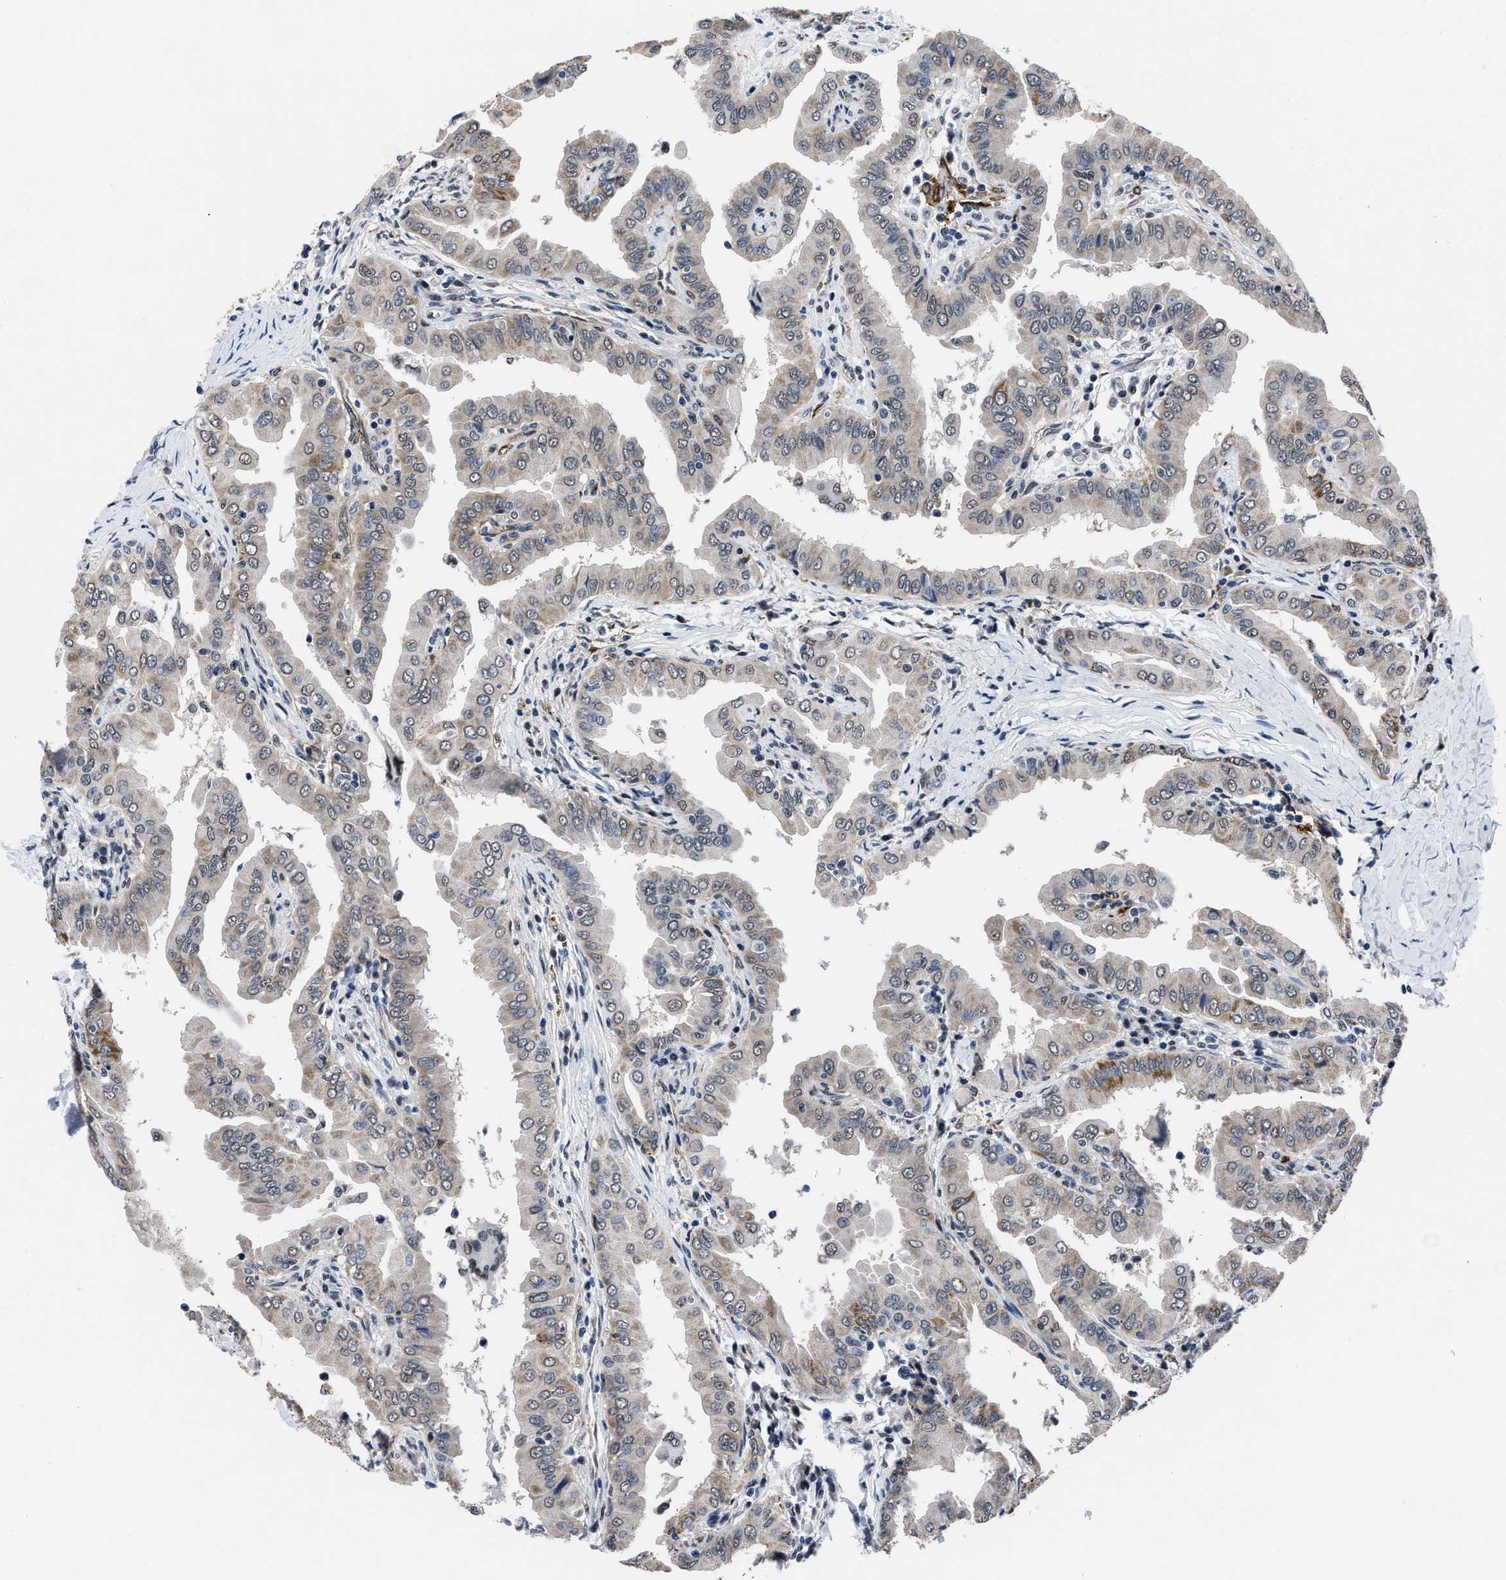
{"staining": {"intensity": "weak", "quantity": "<25%", "location": "cytoplasmic/membranous"}, "tissue": "thyroid cancer", "cell_type": "Tumor cells", "image_type": "cancer", "snomed": [{"axis": "morphology", "description": "Papillary adenocarcinoma, NOS"}, {"axis": "topography", "description": "Thyroid gland"}], "caption": "Protein analysis of thyroid cancer (papillary adenocarcinoma) exhibits no significant positivity in tumor cells. (DAB immunohistochemistry visualized using brightfield microscopy, high magnification).", "gene": "MARCKSL1", "patient": {"sex": "male", "age": 33}}